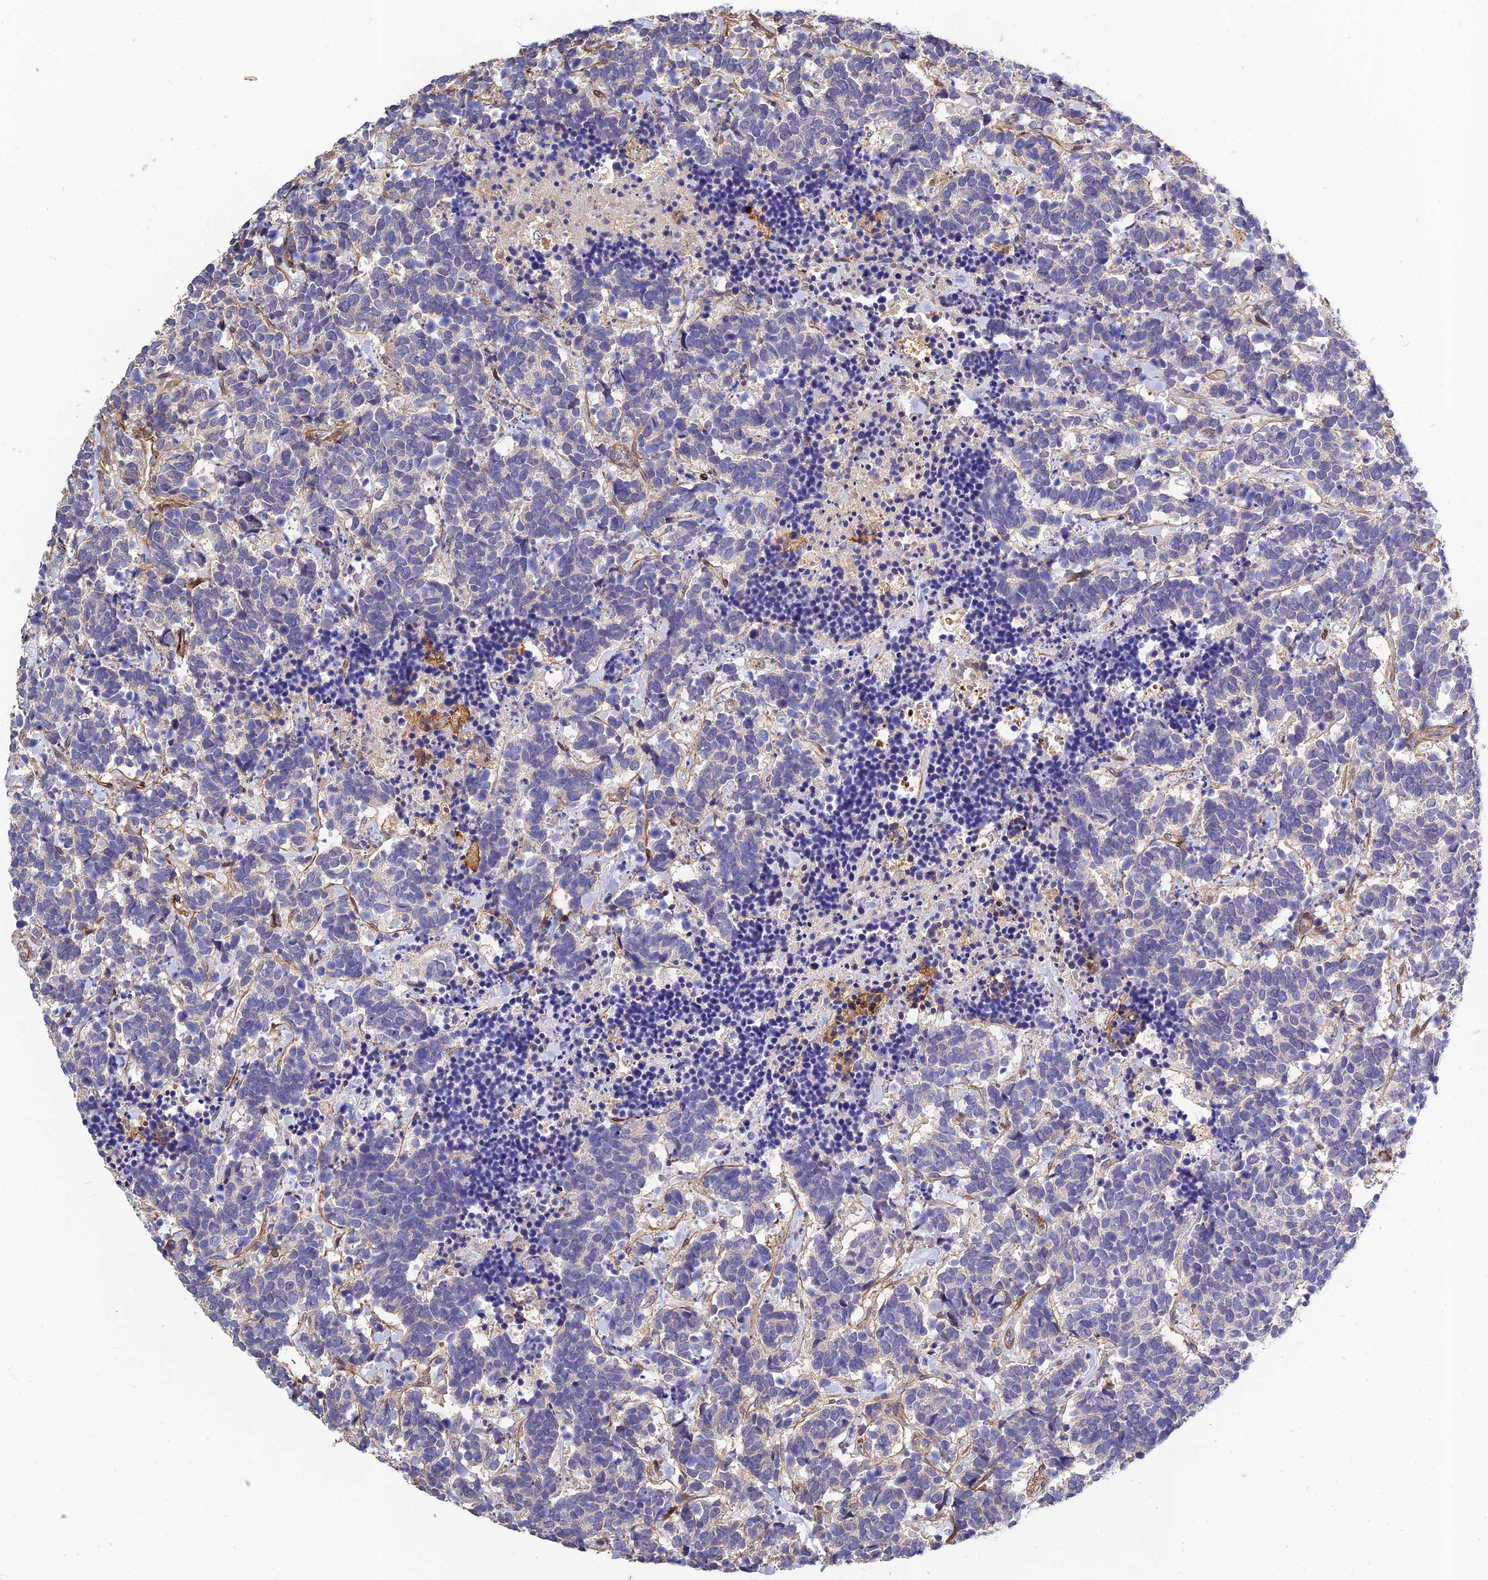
{"staining": {"intensity": "negative", "quantity": "none", "location": "none"}, "tissue": "carcinoid", "cell_type": "Tumor cells", "image_type": "cancer", "snomed": [{"axis": "morphology", "description": "Carcinoma, NOS"}, {"axis": "morphology", "description": "Carcinoid, malignant, NOS"}, {"axis": "topography", "description": "Prostate"}], "caption": "High magnification brightfield microscopy of carcinoid stained with DAB (brown) and counterstained with hematoxylin (blue): tumor cells show no significant expression.", "gene": "MRPL35", "patient": {"sex": "male", "age": 57}}